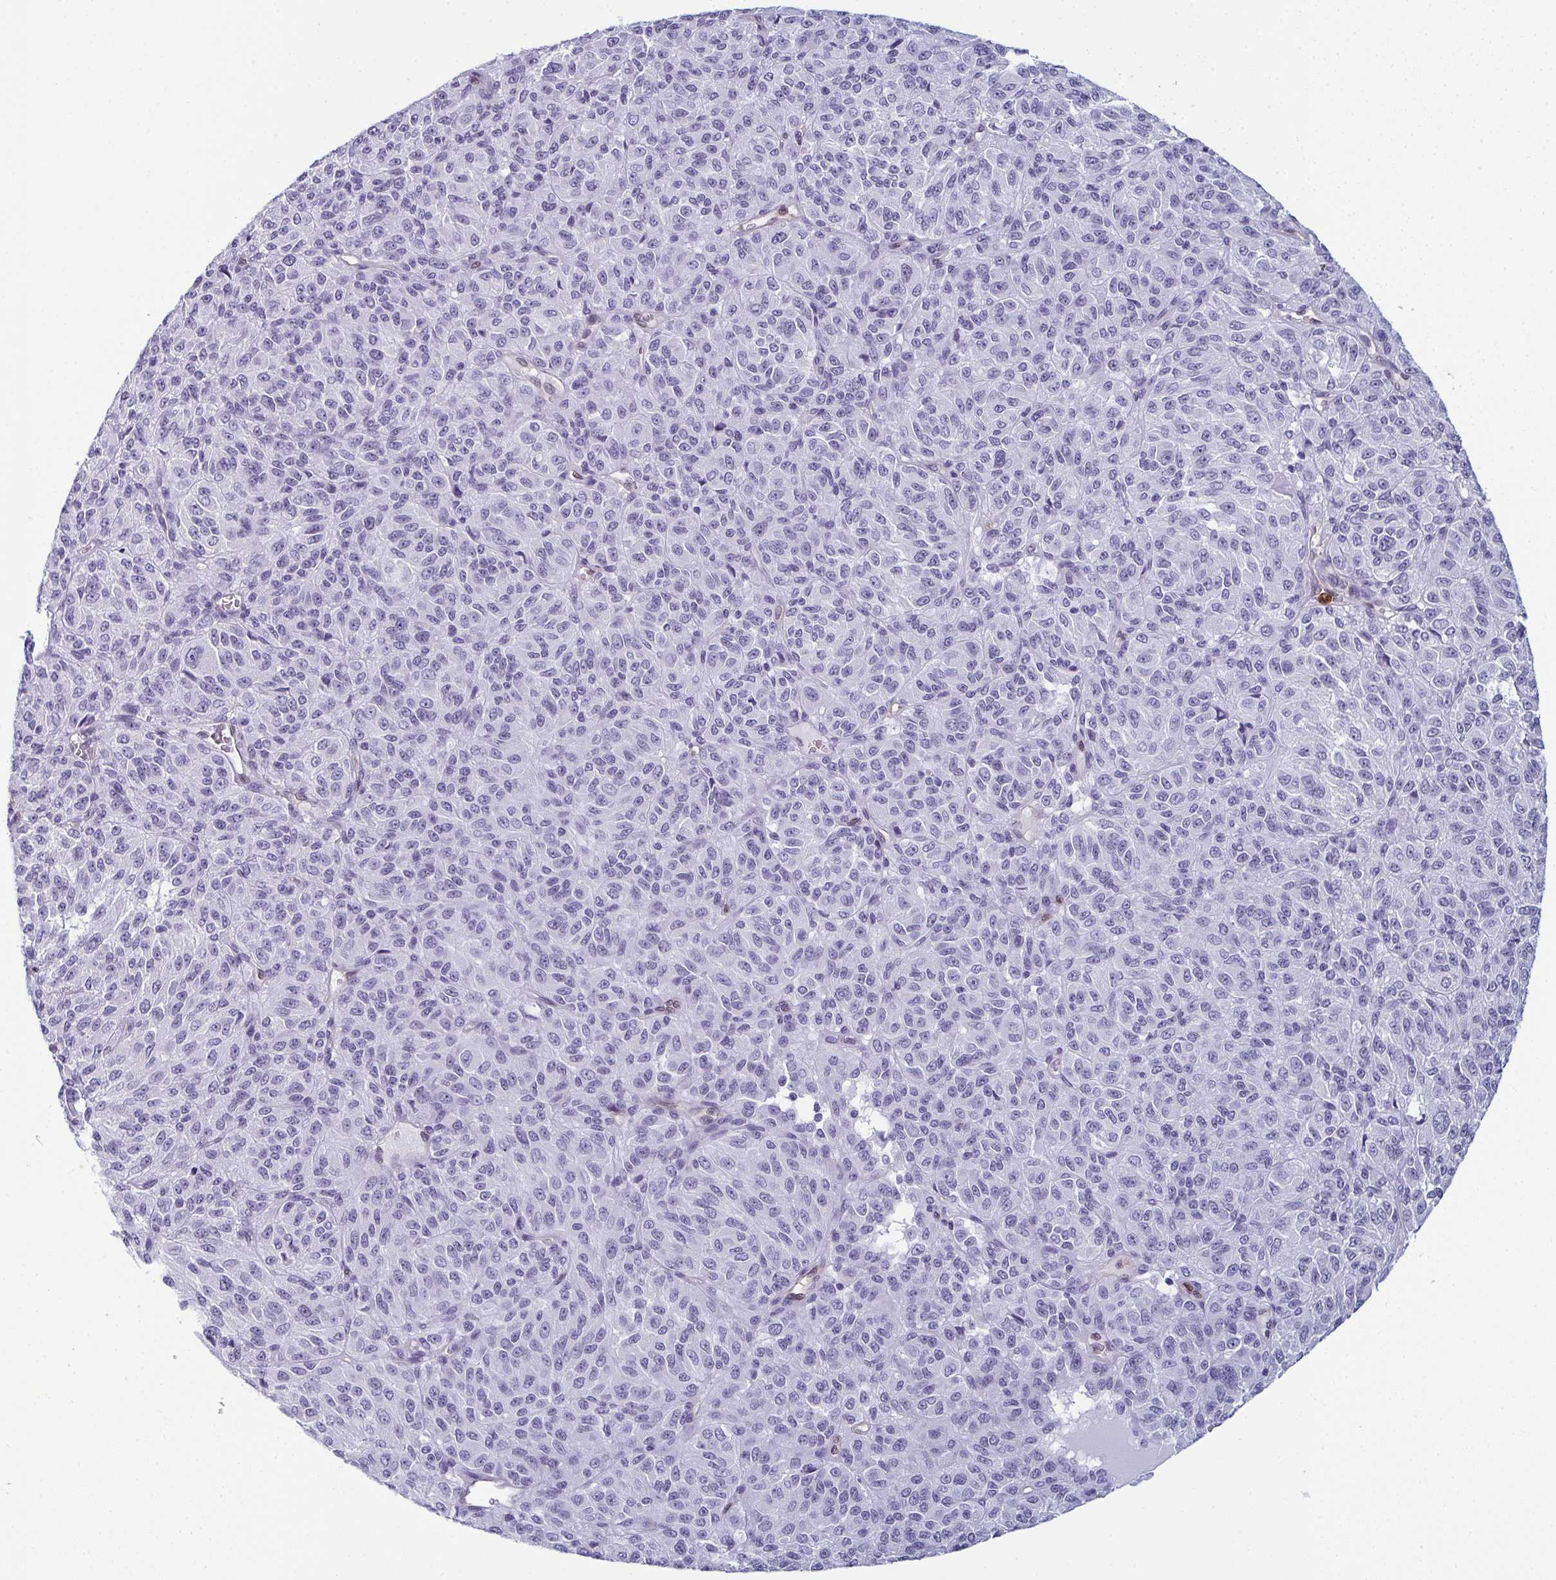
{"staining": {"intensity": "negative", "quantity": "none", "location": "none"}, "tissue": "melanoma", "cell_type": "Tumor cells", "image_type": "cancer", "snomed": [{"axis": "morphology", "description": "Malignant melanoma, Metastatic site"}, {"axis": "topography", "description": "Brain"}], "caption": "This photomicrograph is of malignant melanoma (metastatic site) stained with immunohistochemistry to label a protein in brown with the nuclei are counter-stained blue. There is no staining in tumor cells.", "gene": "CDA", "patient": {"sex": "female", "age": 56}}